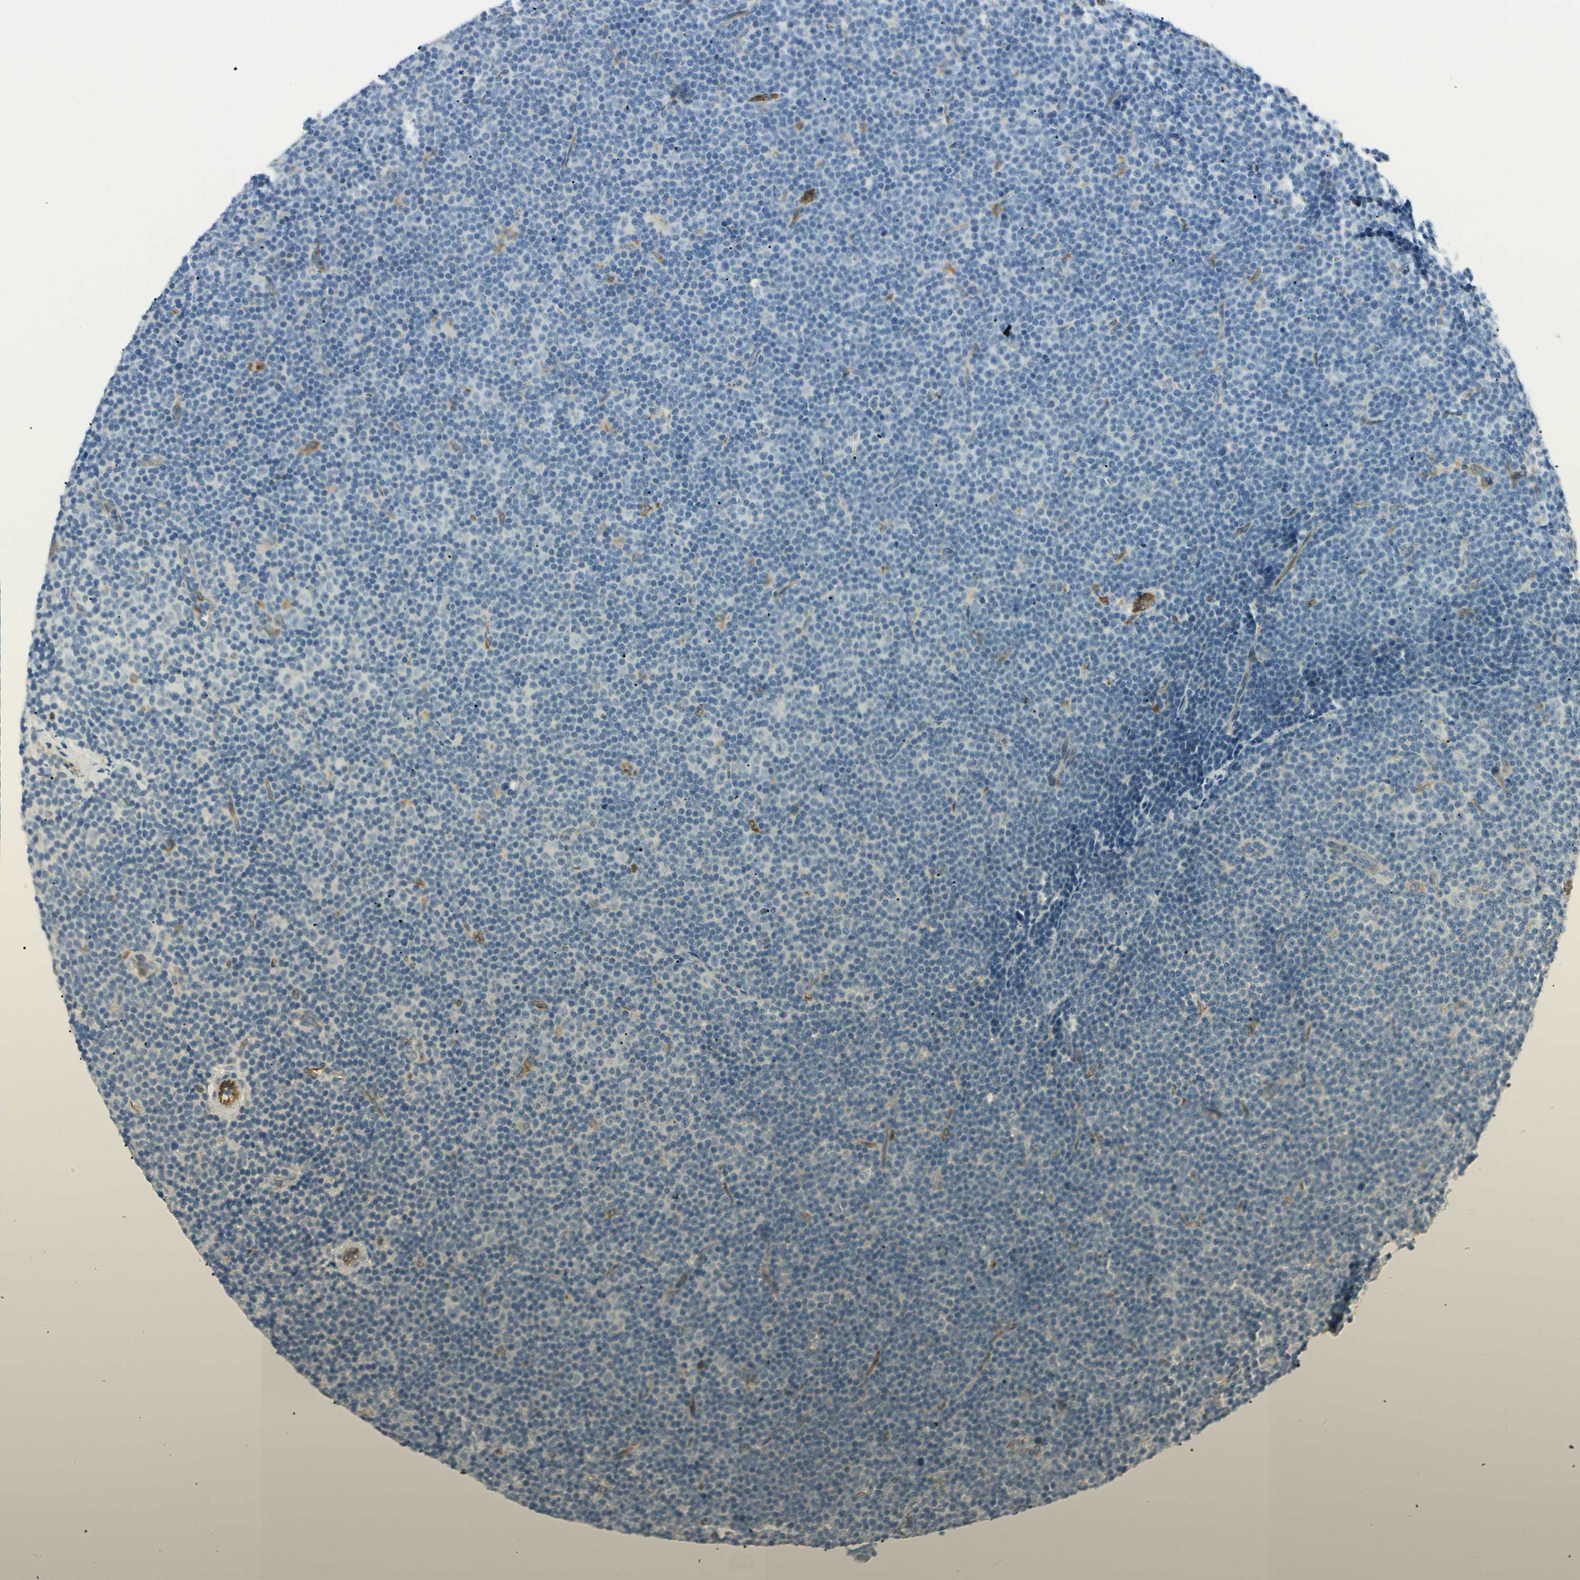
{"staining": {"intensity": "weak", "quantity": "<25%", "location": "cytoplasmic/membranous"}, "tissue": "lymphoma", "cell_type": "Tumor cells", "image_type": "cancer", "snomed": [{"axis": "morphology", "description": "Malignant lymphoma, non-Hodgkin's type, Low grade"}, {"axis": "topography", "description": "Lymph node"}], "caption": "Malignant lymphoma, non-Hodgkin's type (low-grade) stained for a protein using IHC demonstrates no staining tumor cells.", "gene": "LPCAT2", "patient": {"sex": "female", "age": 67}}